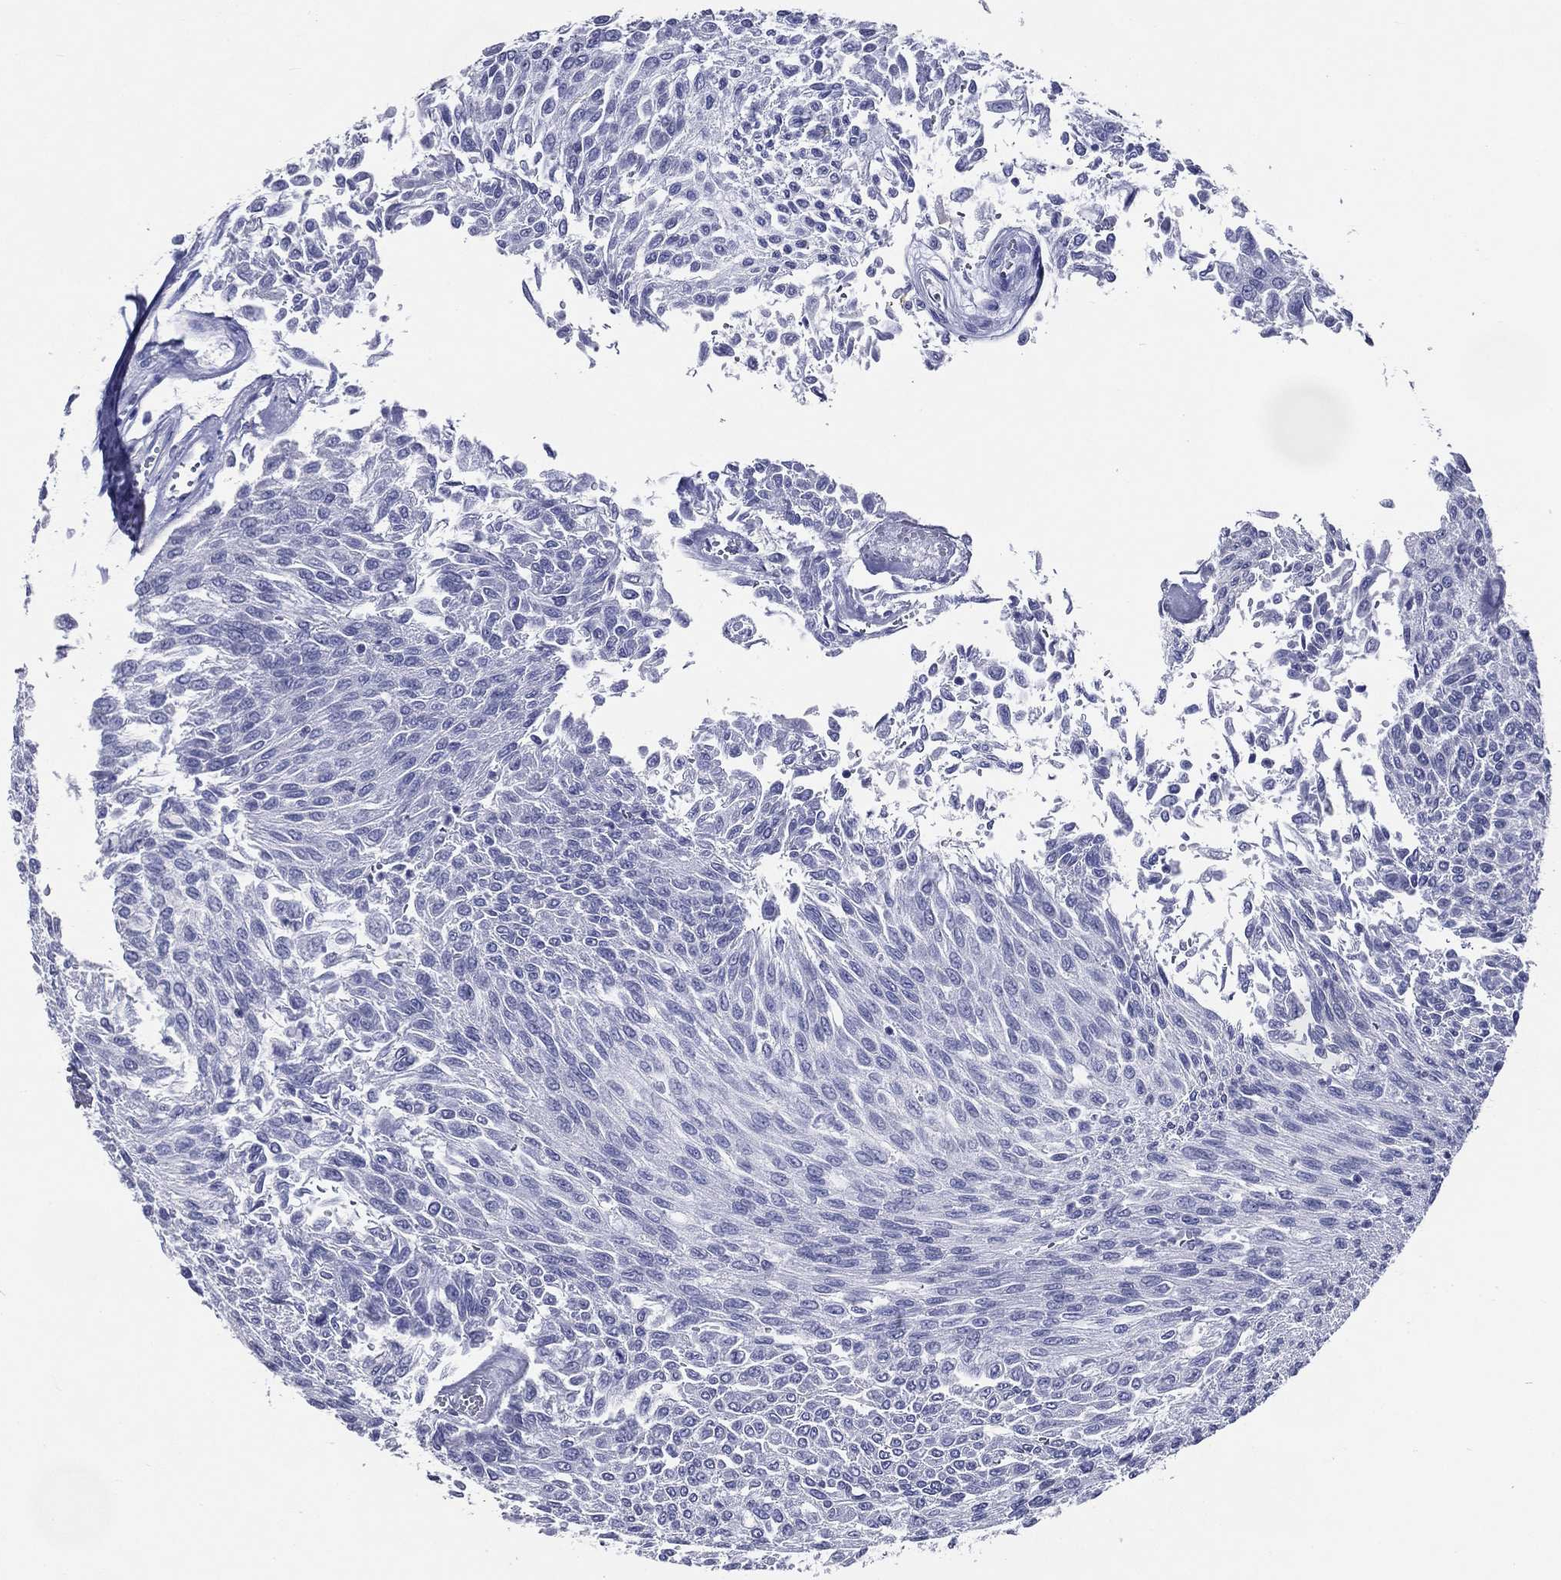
{"staining": {"intensity": "negative", "quantity": "none", "location": "none"}, "tissue": "urothelial cancer", "cell_type": "Tumor cells", "image_type": "cancer", "snomed": [{"axis": "morphology", "description": "Urothelial carcinoma, Low grade"}, {"axis": "topography", "description": "Urinary bladder"}], "caption": "Tumor cells show no significant protein positivity in urothelial cancer.", "gene": "ACE2", "patient": {"sex": "male", "age": 78}}